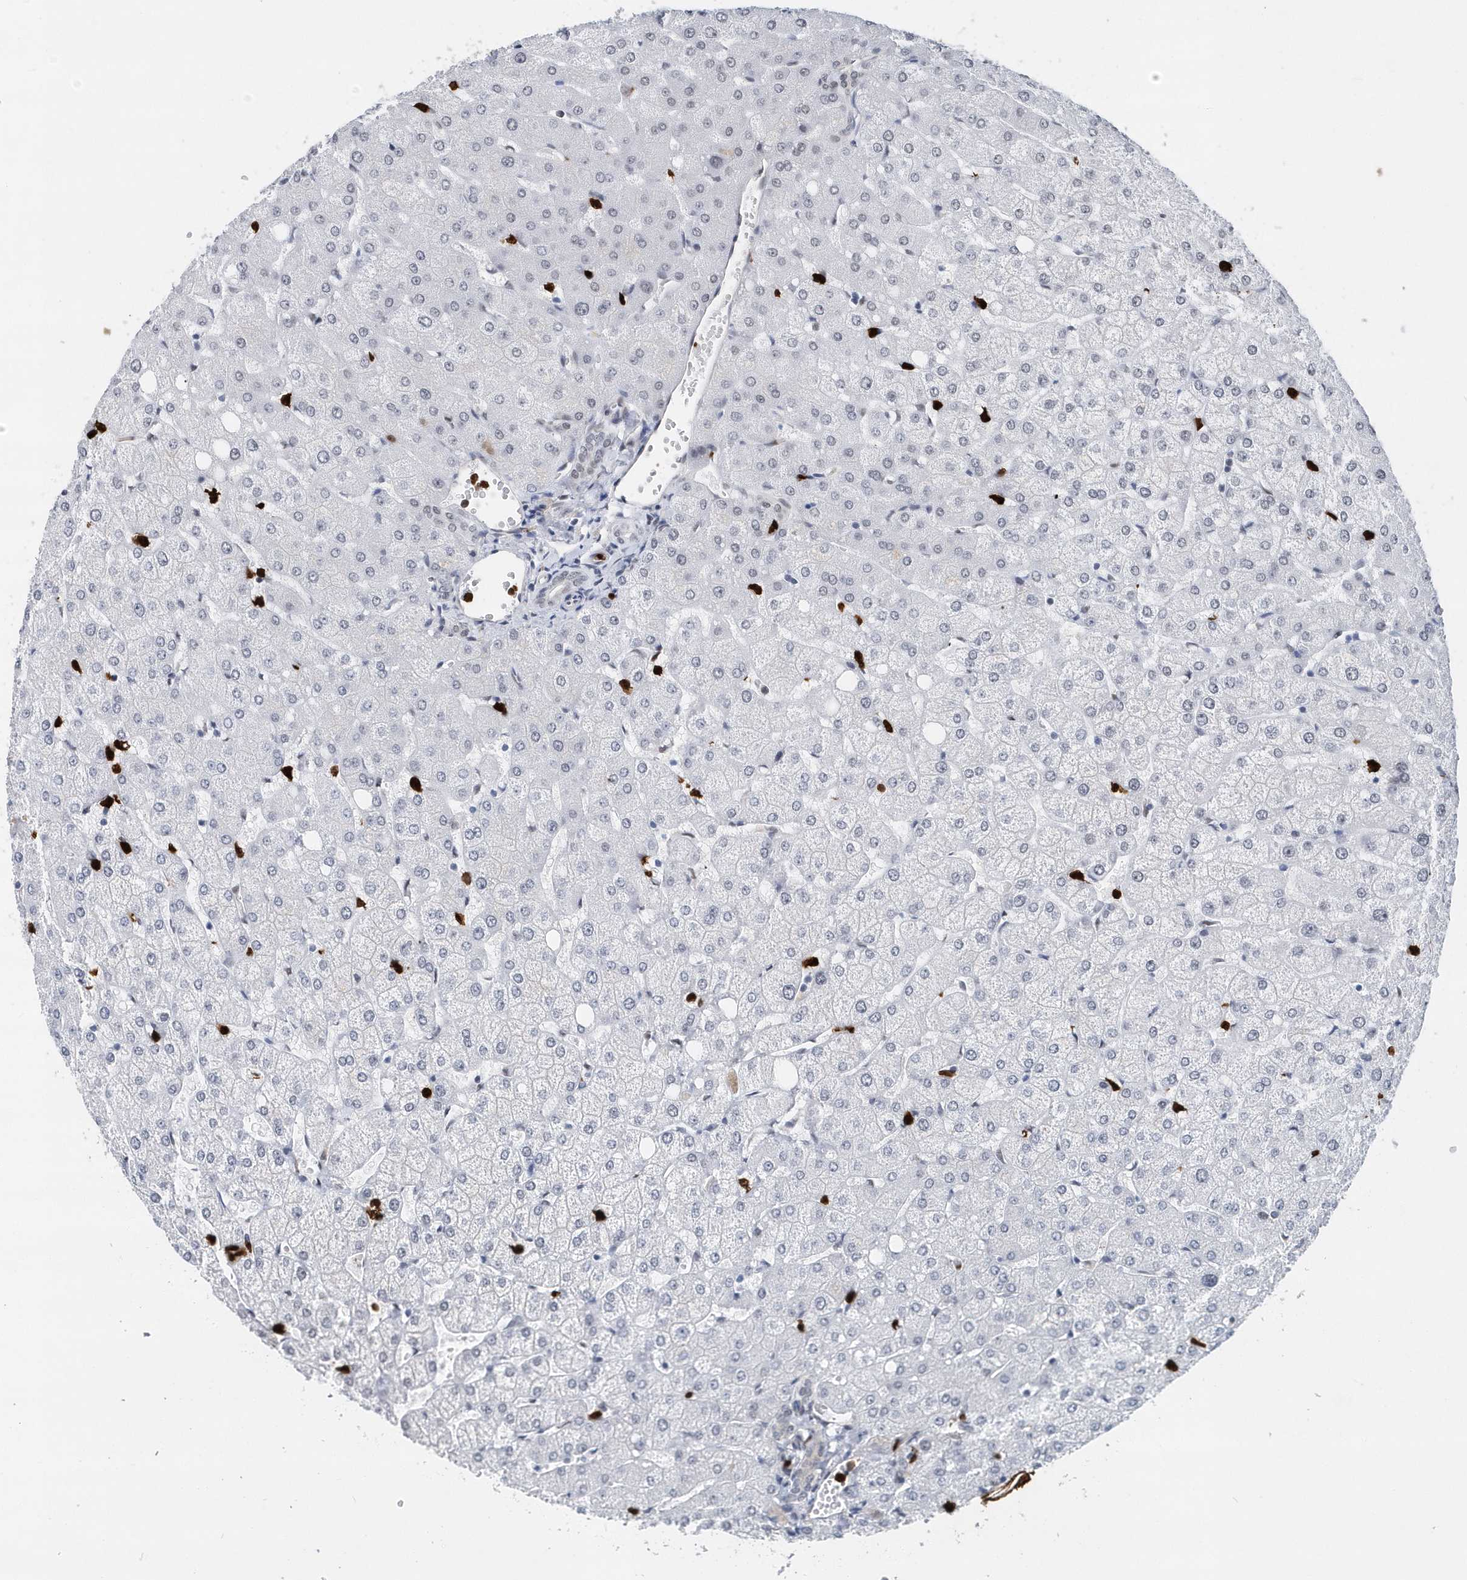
{"staining": {"intensity": "negative", "quantity": "none", "location": "none"}, "tissue": "liver", "cell_type": "Cholangiocytes", "image_type": "normal", "snomed": [{"axis": "morphology", "description": "Normal tissue, NOS"}, {"axis": "topography", "description": "Liver"}], "caption": "Immunohistochemical staining of normal human liver exhibits no significant positivity in cholangiocytes. The staining is performed using DAB brown chromogen with nuclei counter-stained in using hematoxylin.", "gene": "RPP30", "patient": {"sex": "female", "age": 54}}